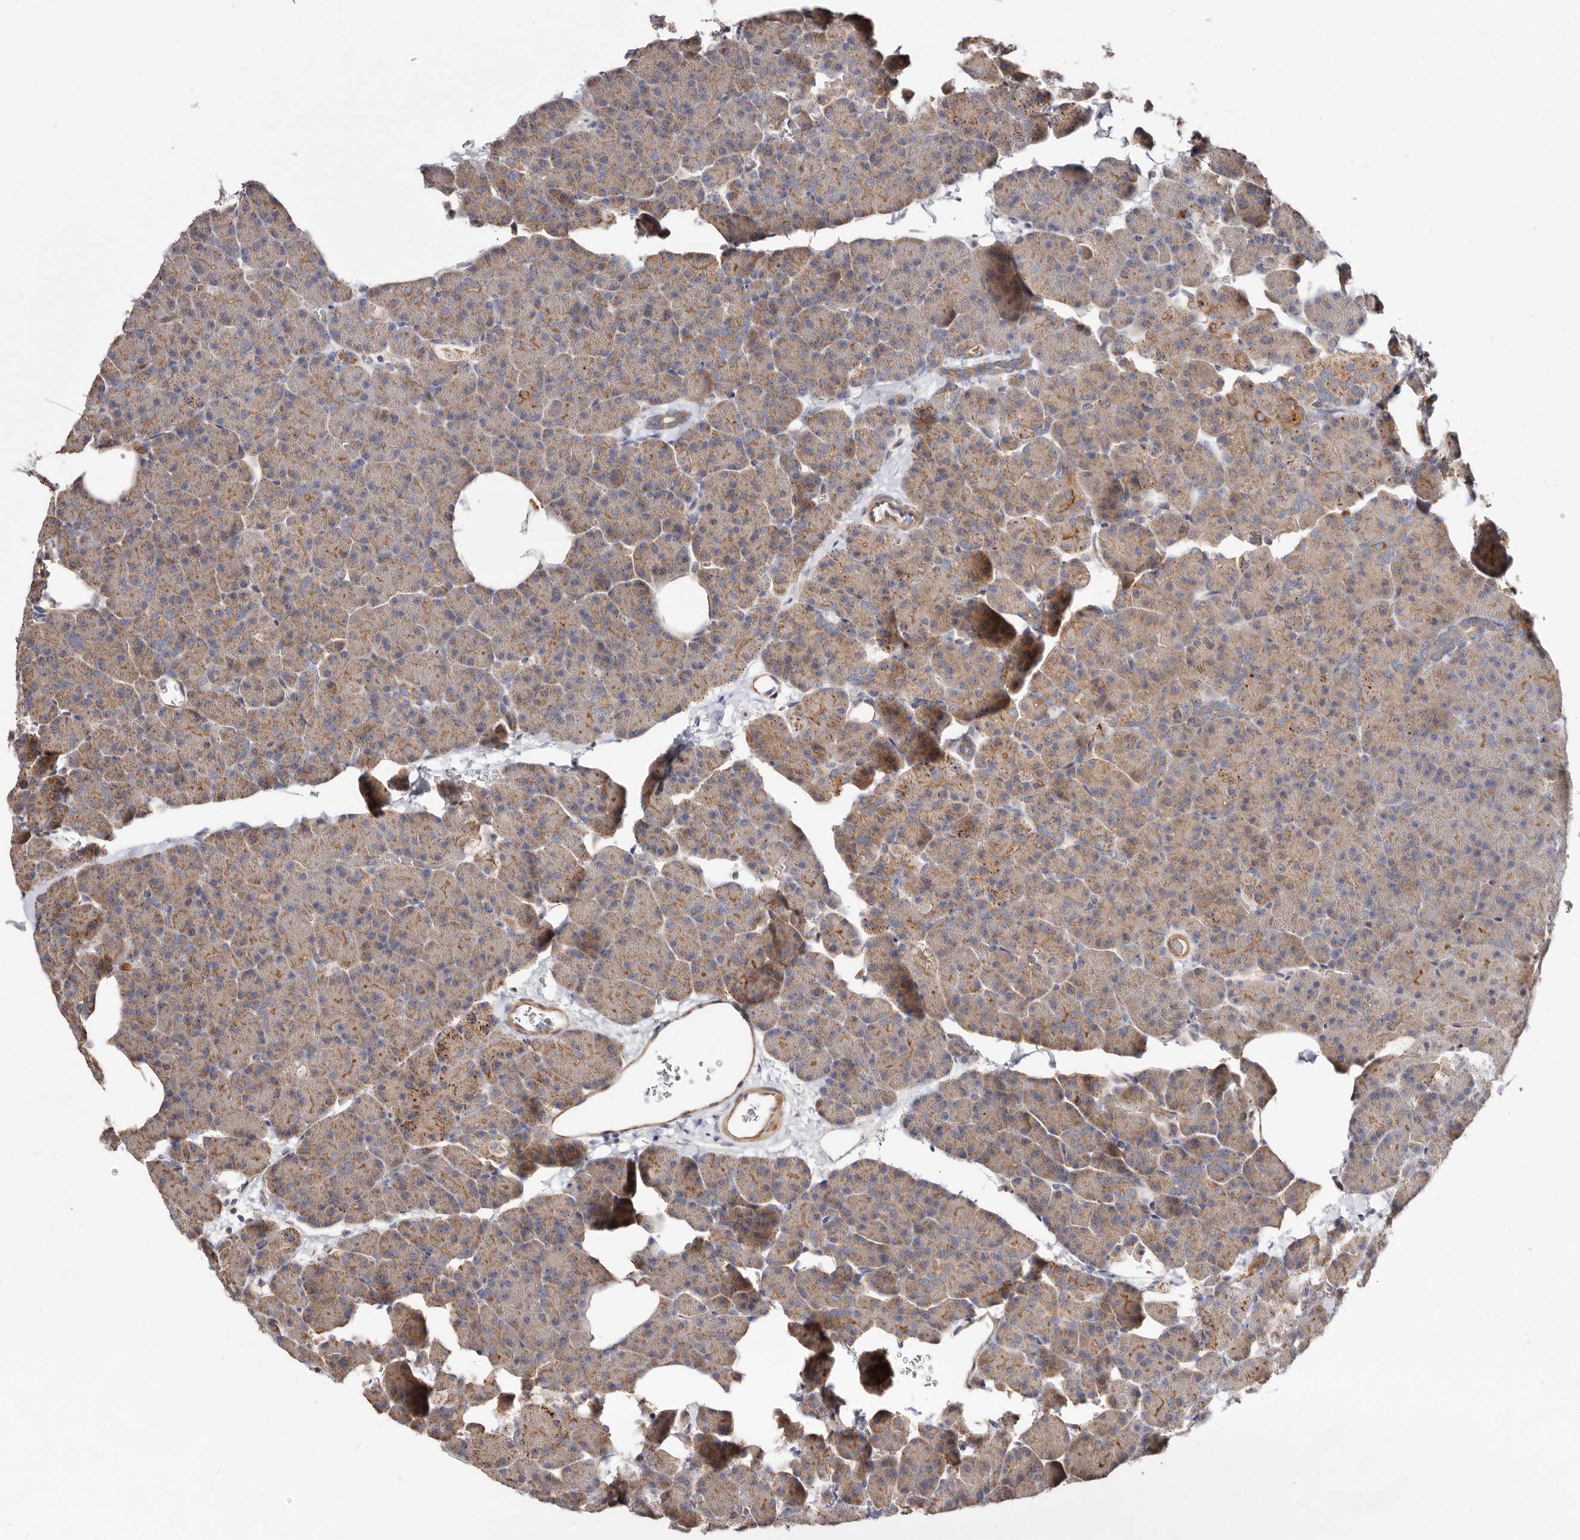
{"staining": {"intensity": "moderate", "quantity": ">75%", "location": "cytoplasmic/membranous"}, "tissue": "pancreas", "cell_type": "Exocrine glandular cells", "image_type": "normal", "snomed": [{"axis": "morphology", "description": "Normal tissue, NOS"}, {"axis": "morphology", "description": "Carcinoid, malignant, NOS"}, {"axis": "topography", "description": "Pancreas"}], "caption": "The micrograph reveals immunohistochemical staining of unremarkable pancreas. There is moderate cytoplasmic/membranous staining is appreciated in approximately >75% of exocrine glandular cells. (Stains: DAB (3,3'-diaminobenzidine) in brown, nuclei in blue, Microscopy: brightfield microscopy at high magnification).", "gene": "BAIAP2L1", "patient": {"sex": "female", "age": 35}}